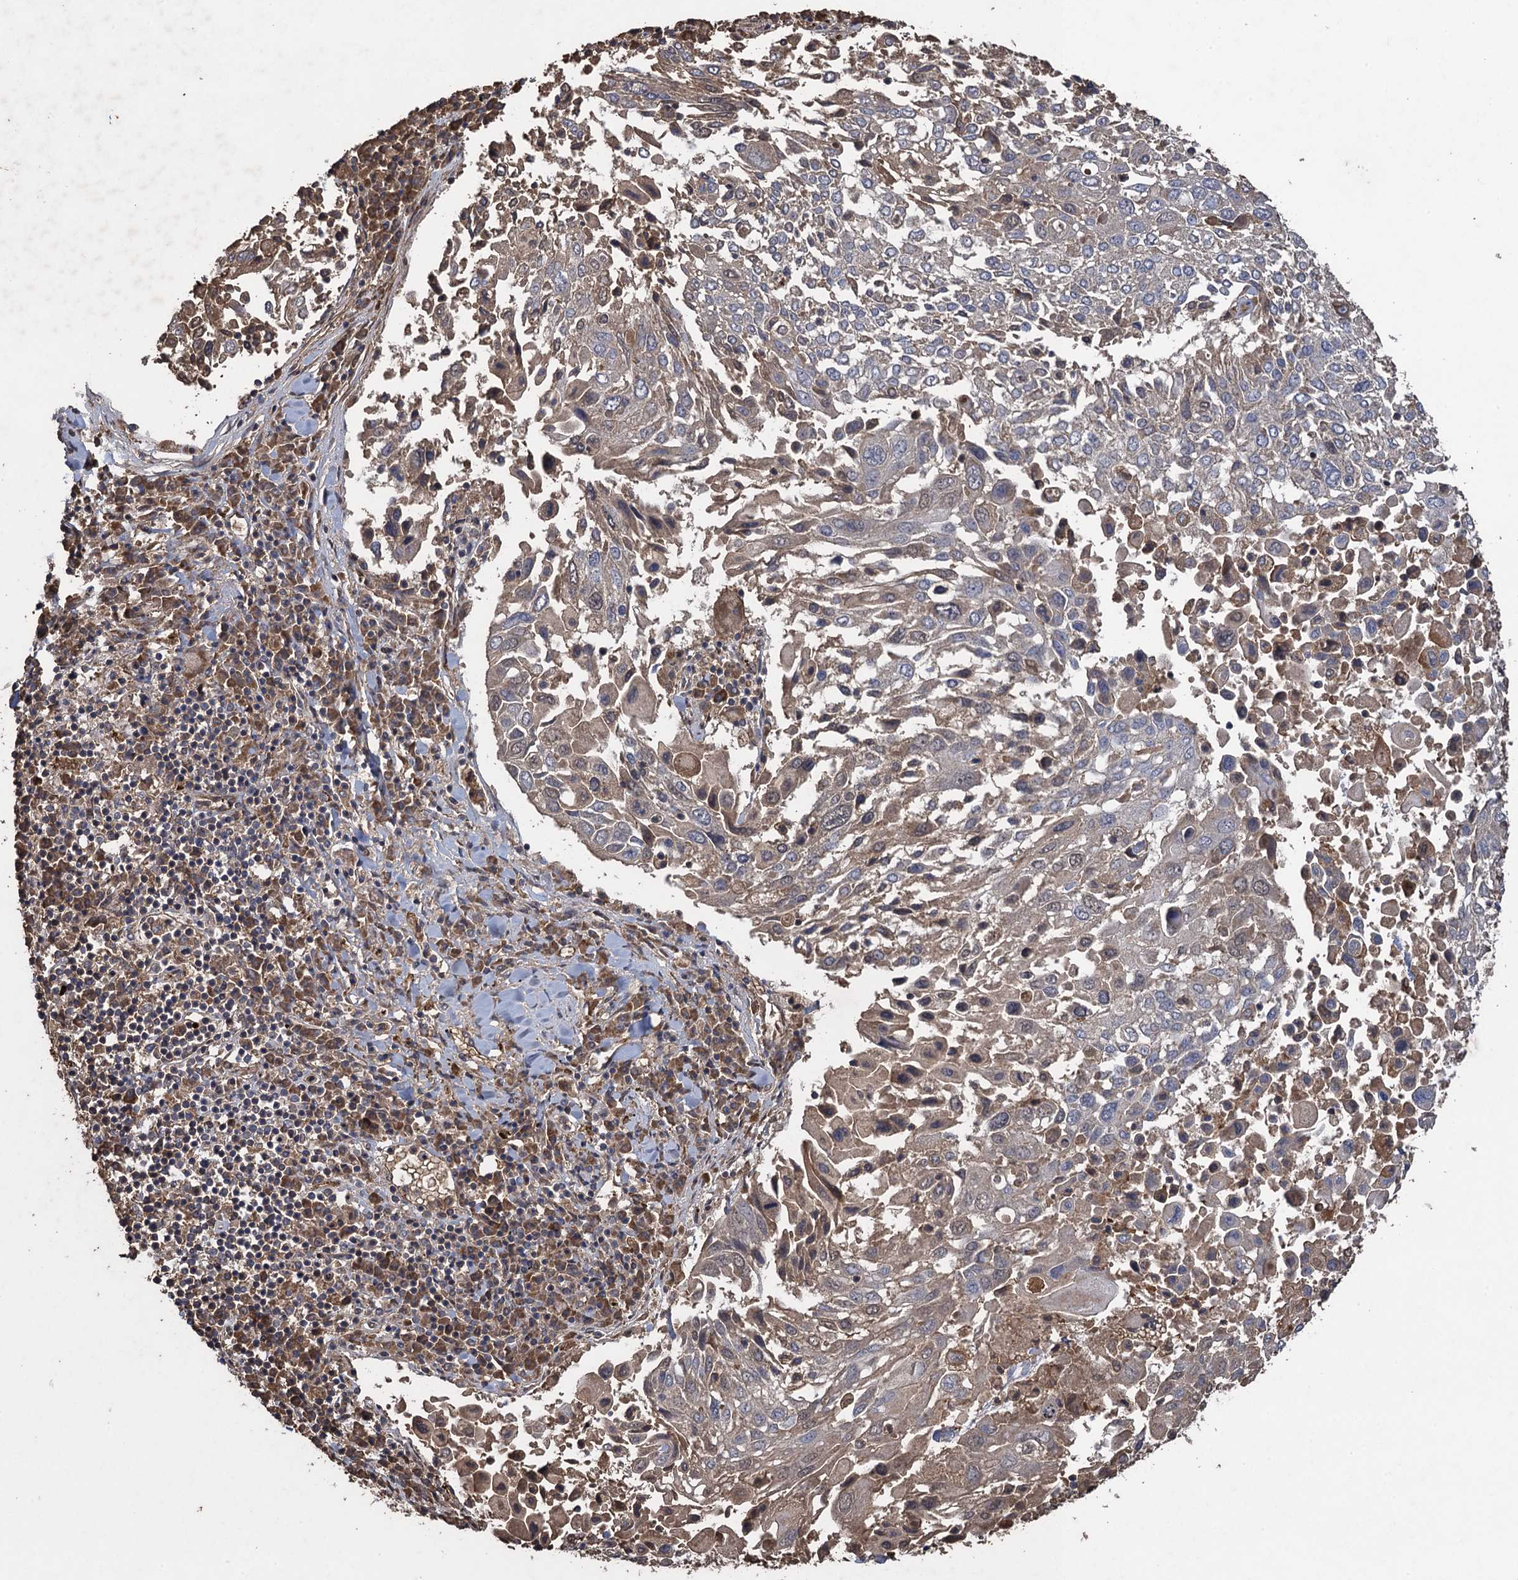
{"staining": {"intensity": "weak", "quantity": "25%-75%", "location": "cytoplasmic/membranous"}, "tissue": "lung cancer", "cell_type": "Tumor cells", "image_type": "cancer", "snomed": [{"axis": "morphology", "description": "Squamous cell carcinoma, NOS"}, {"axis": "topography", "description": "Lung"}], "caption": "Brown immunohistochemical staining in lung squamous cell carcinoma exhibits weak cytoplasmic/membranous positivity in about 25%-75% of tumor cells.", "gene": "TXNDC11", "patient": {"sex": "male", "age": 65}}